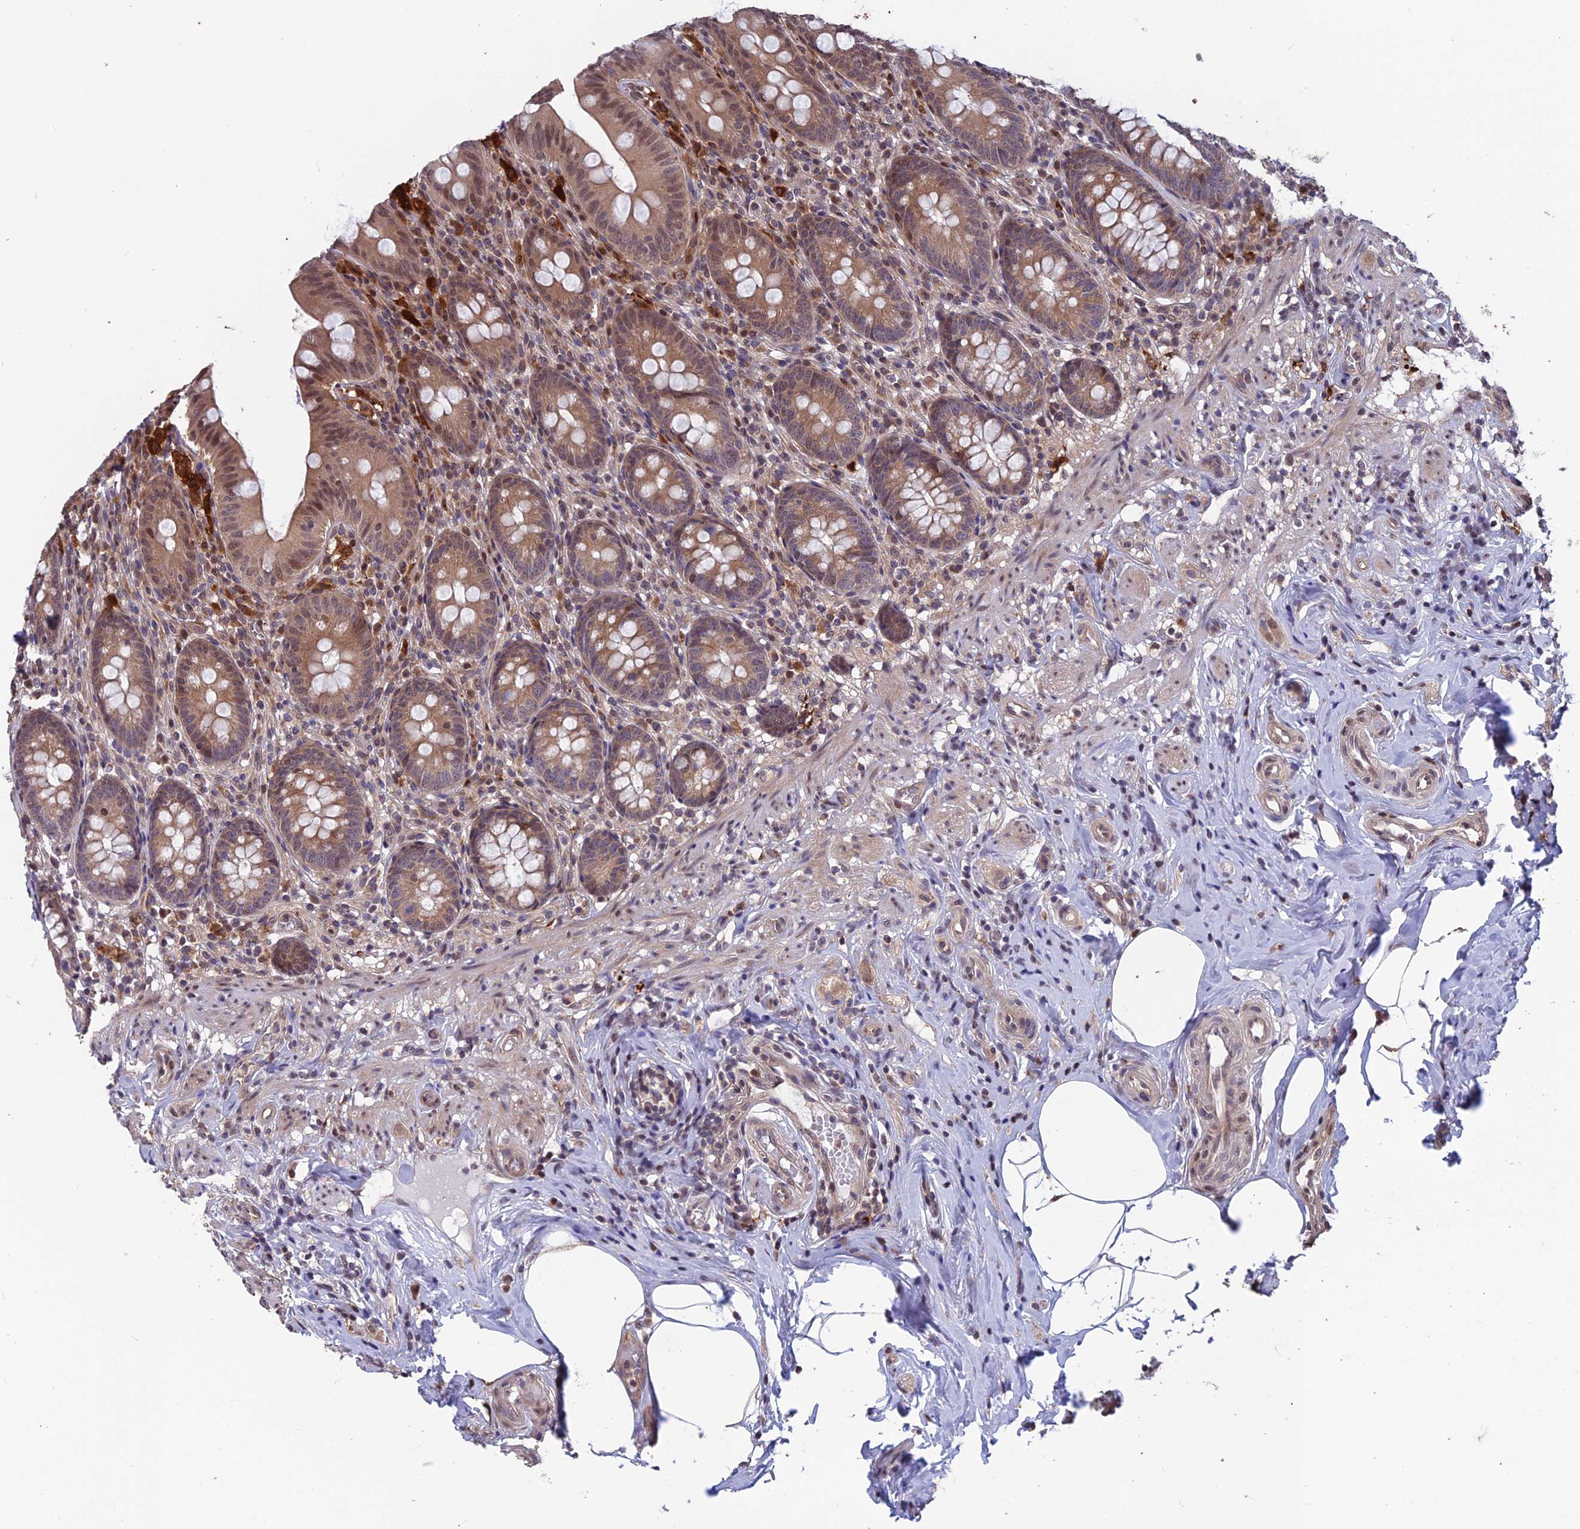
{"staining": {"intensity": "moderate", "quantity": ">75%", "location": "cytoplasmic/membranous,nuclear"}, "tissue": "appendix", "cell_type": "Glandular cells", "image_type": "normal", "snomed": [{"axis": "morphology", "description": "Normal tissue, NOS"}, {"axis": "topography", "description": "Appendix"}], "caption": "Protein expression analysis of benign appendix reveals moderate cytoplasmic/membranous,nuclear staining in about >75% of glandular cells. The staining was performed using DAB (3,3'-diaminobenzidine), with brown indicating positive protein expression. Nuclei are stained blue with hematoxylin.", "gene": "MAST2", "patient": {"sex": "male", "age": 55}}